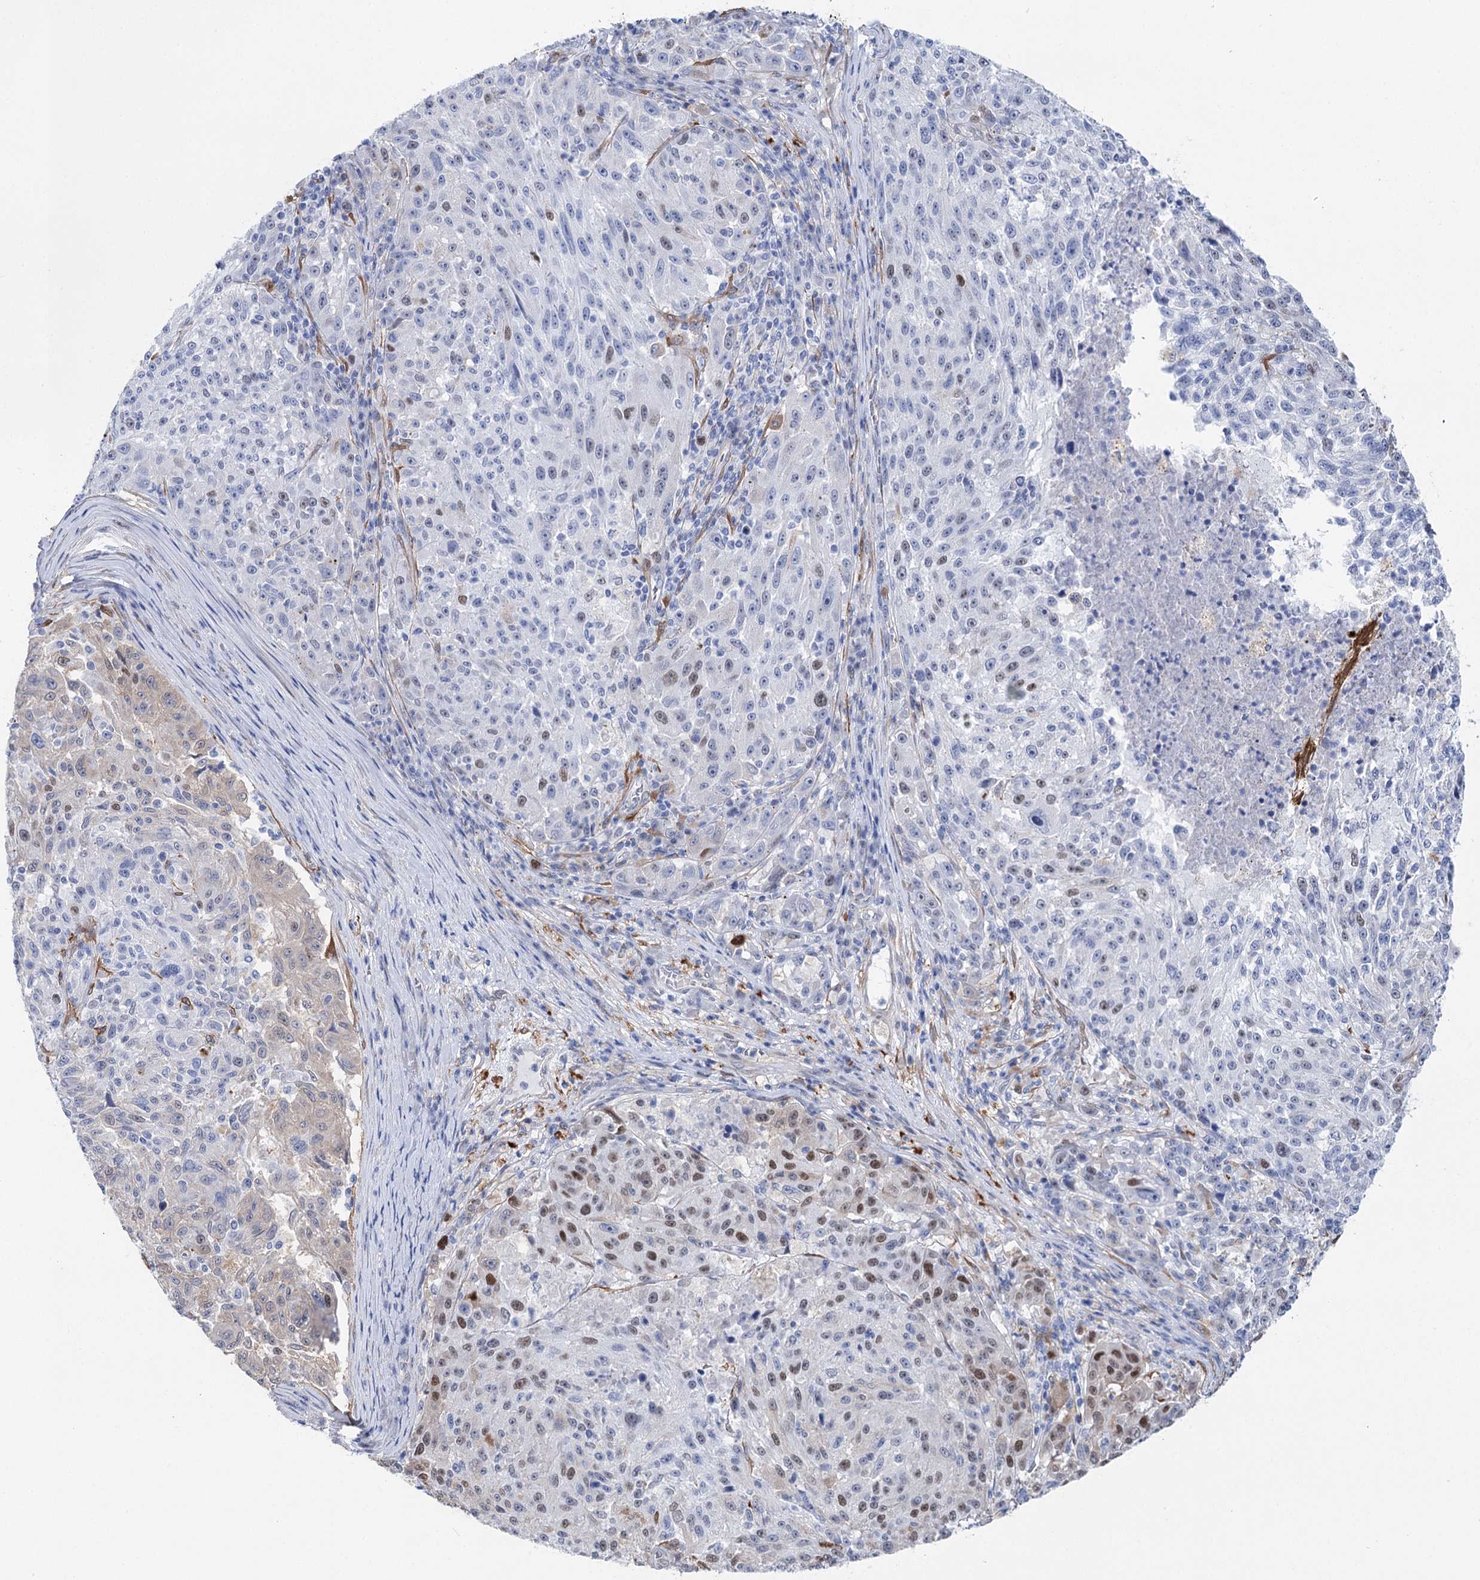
{"staining": {"intensity": "moderate", "quantity": "<25%", "location": "nuclear"}, "tissue": "melanoma", "cell_type": "Tumor cells", "image_type": "cancer", "snomed": [{"axis": "morphology", "description": "Malignant melanoma, NOS"}, {"axis": "topography", "description": "Skin"}], "caption": "A brown stain highlights moderate nuclear expression of a protein in human malignant melanoma tumor cells.", "gene": "UGDH", "patient": {"sex": "male", "age": 53}}